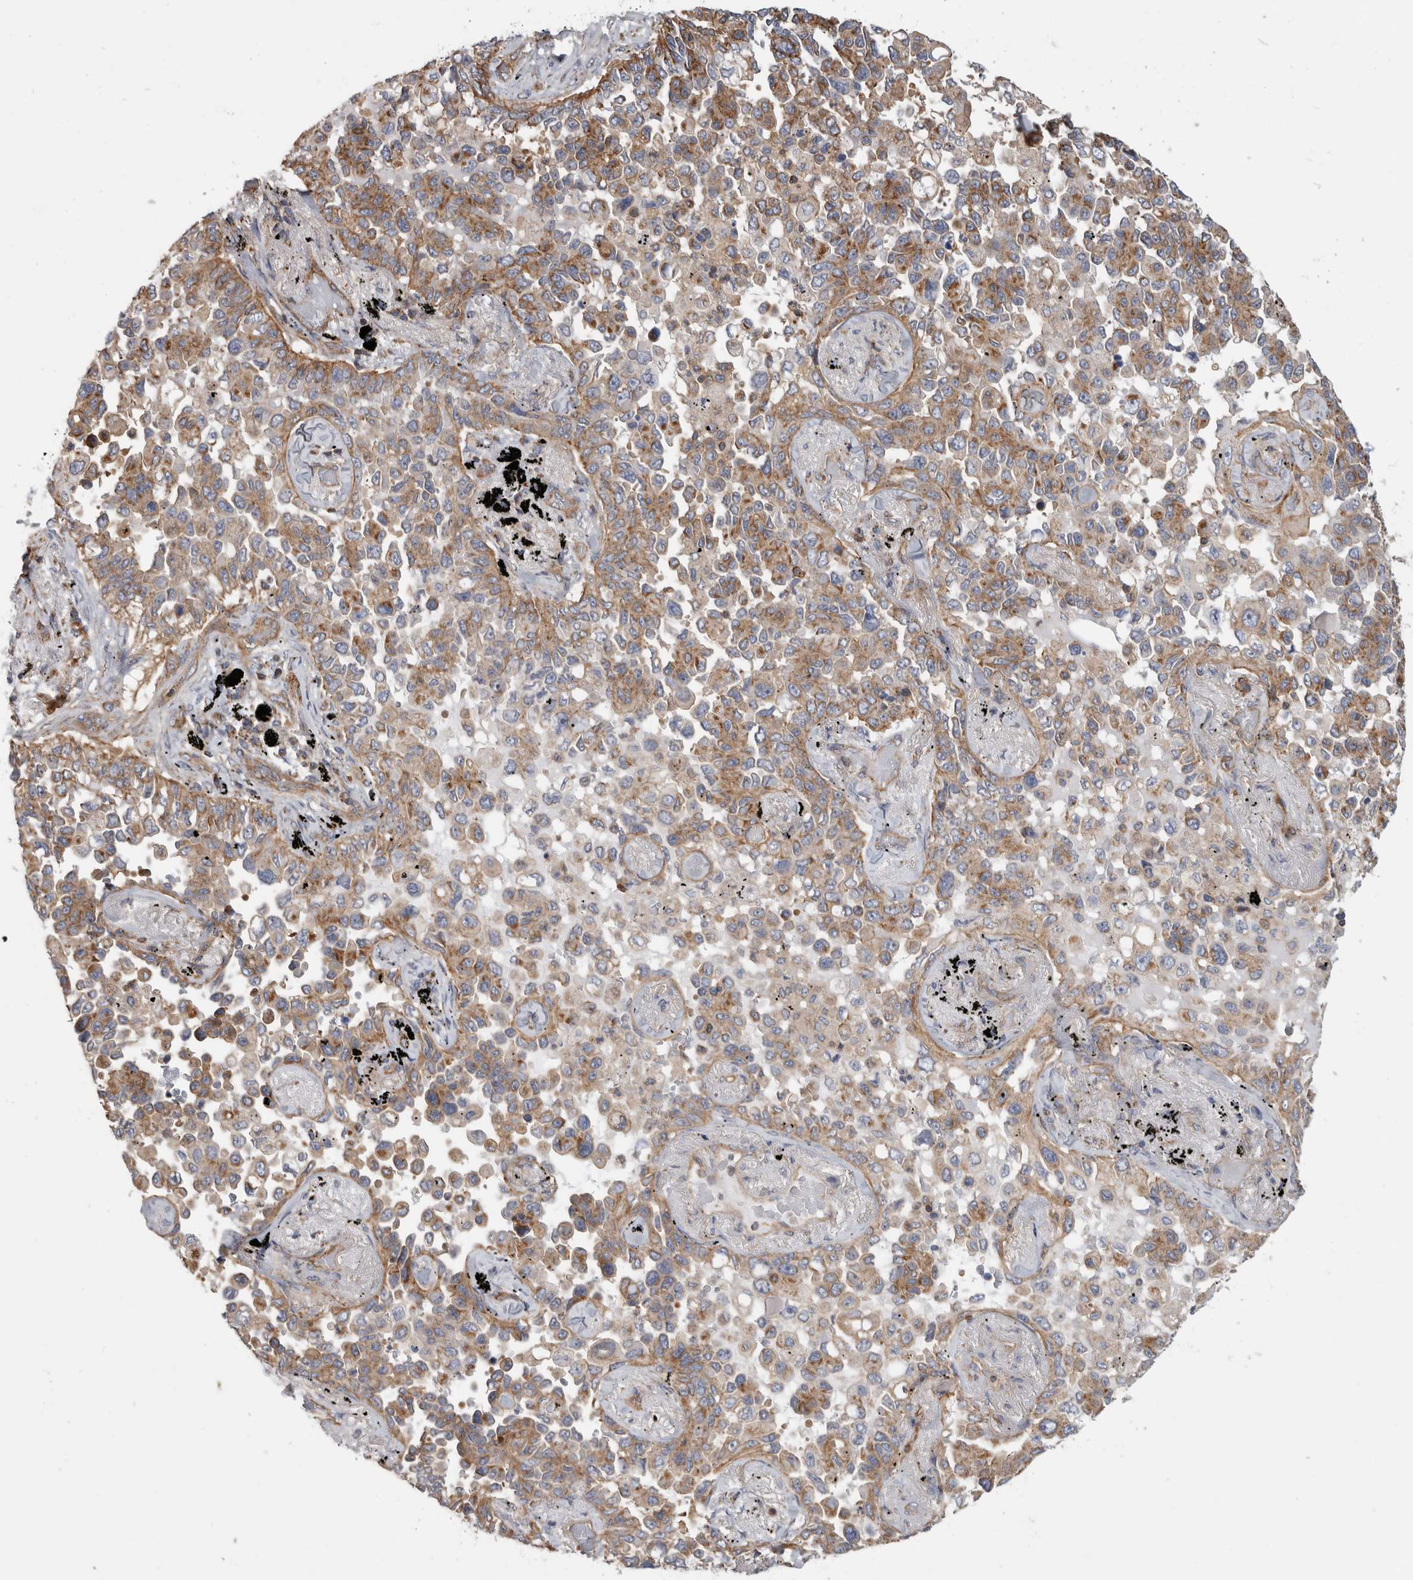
{"staining": {"intensity": "moderate", "quantity": ">75%", "location": "cytoplasmic/membranous"}, "tissue": "lung cancer", "cell_type": "Tumor cells", "image_type": "cancer", "snomed": [{"axis": "morphology", "description": "Adenocarcinoma, NOS"}, {"axis": "topography", "description": "Lung"}], "caption": "IHC micrograph of human lung cancer (adenocarcinoma) stained for a protein (brown), which shows medium levels of moderate cytoplasmic/membranous positivity in about >75% of tumor cells.", "gene": "SFXN2", "patient": {"sex": "female", "age": 67}}